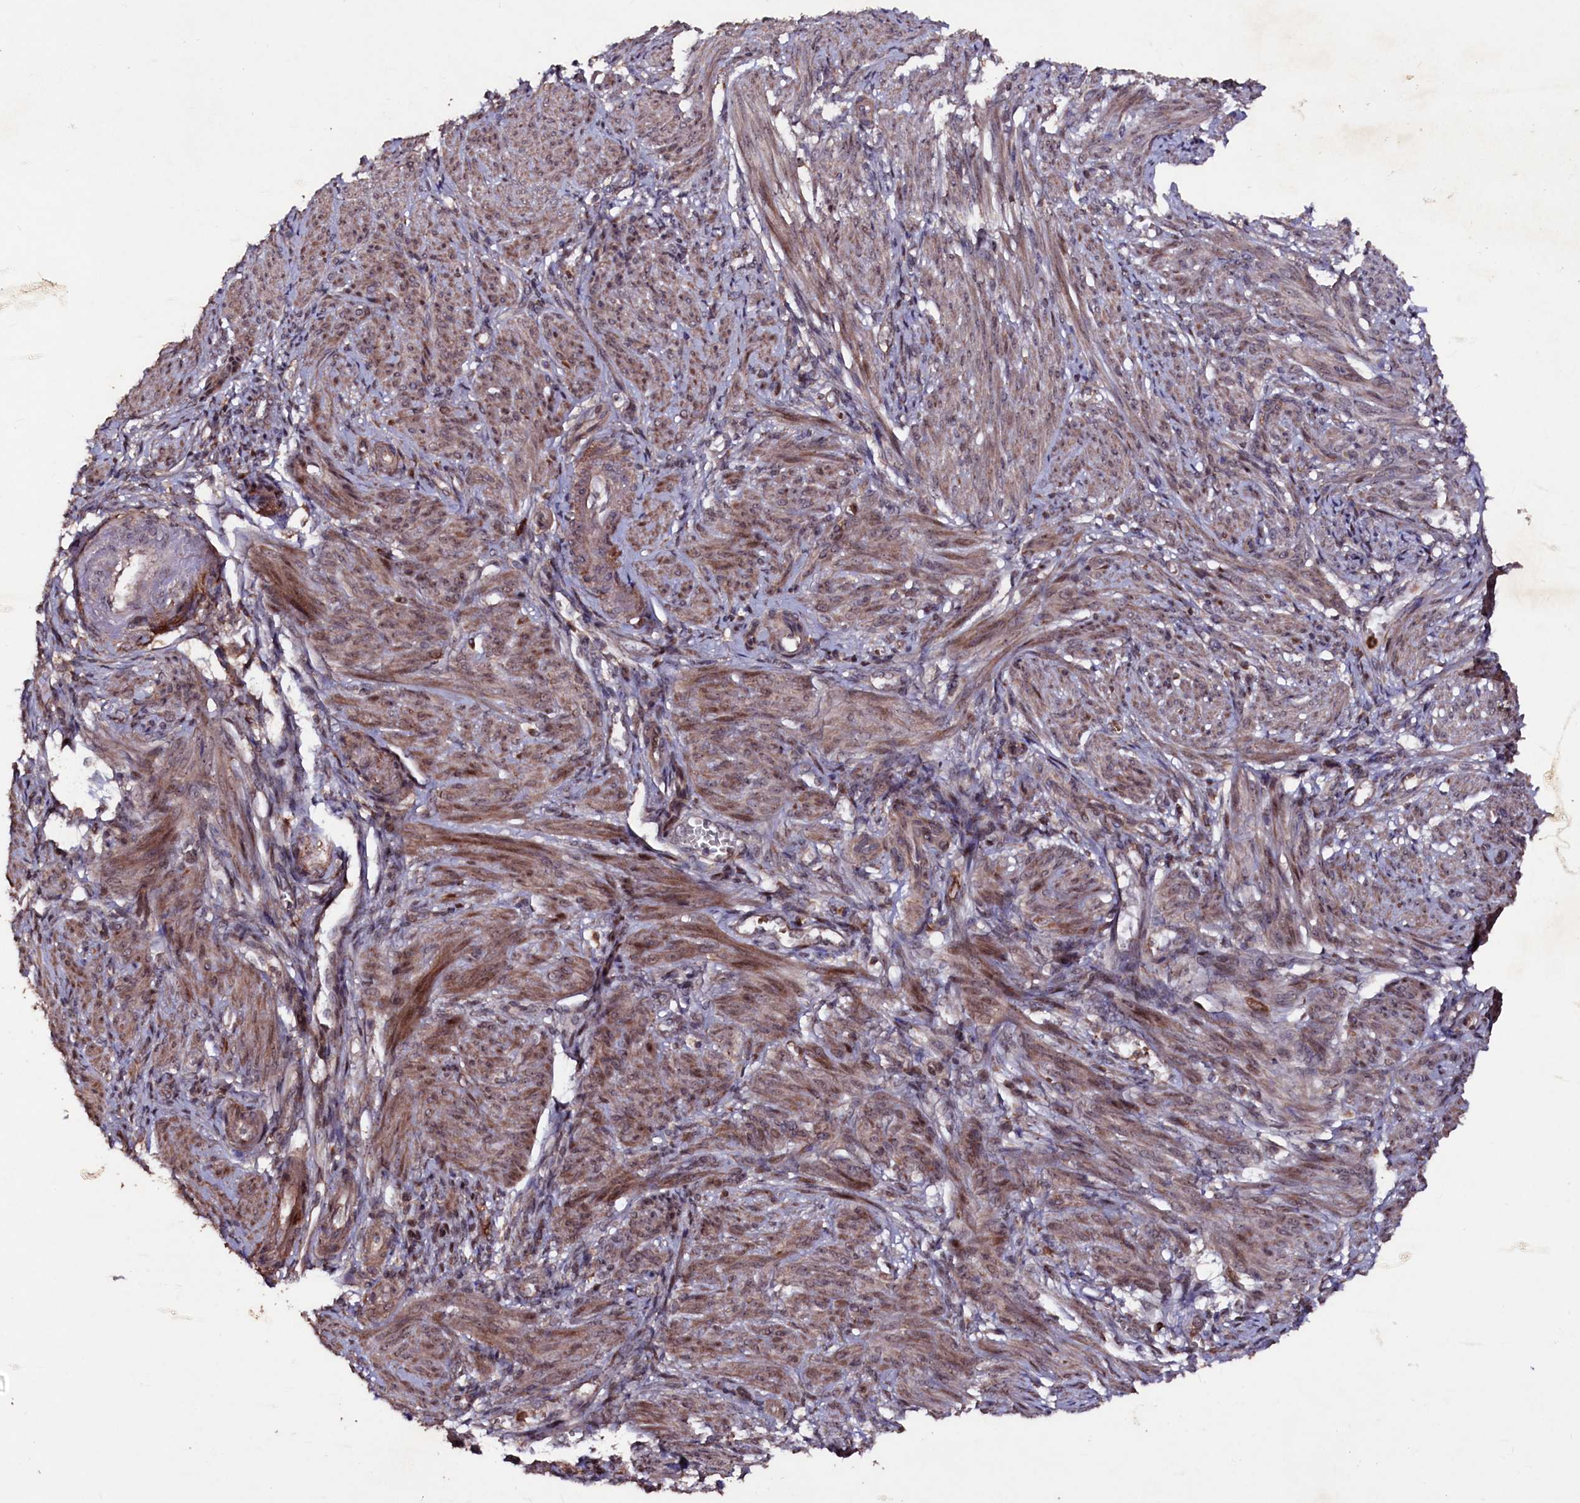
{"staining": {"intensity": "moderate", "quantity": ">75%", "location": "cytoplasmic/membranous"}, "tissue": "smooth muscle", "cell_type": "Smooth muscle cells", "image_type": "normal", "snomed": [{"axis": "morphology", "description": "Normal tissue, NOS"}, {"axis": "topography", "description": "Smooth muscle"}], "caption": "There is medium levels of moderate cytoplasmic/membranous expression in smooth muscle cells of unremarkable smooth muscle, as demonstrated by immunohistochemical staining (brown color).", "gene": "MYO1H", "patient": {"sex": "female", "age": 39}}